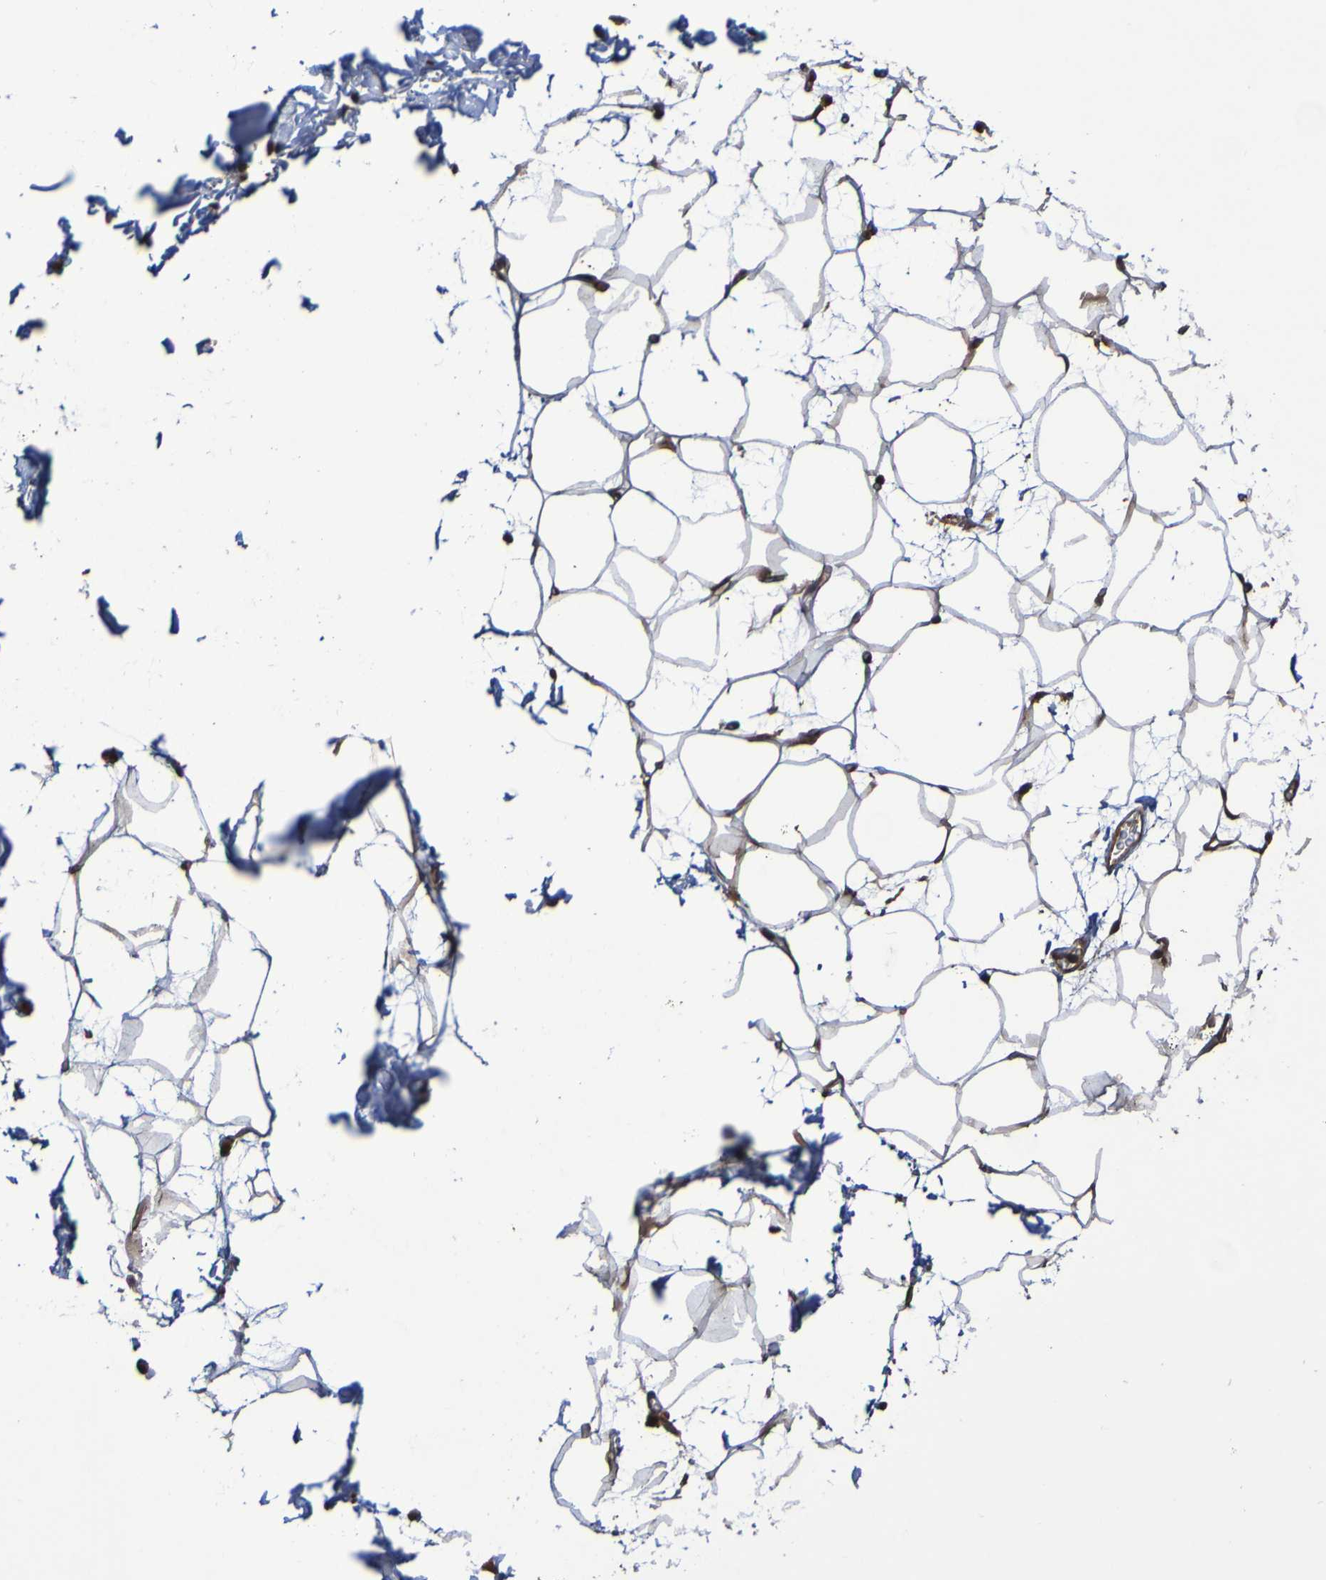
{"staining": {"intensity": "moderate", "quantity": ">75%", "location": "cytoplasmic/membranous"}, "tissue": "adipose tissue", "cell_type": "Adipocytes", "image_type": "normal", "snomed": [{"axis": "morphology", "description": "Normal tissue, NOS"}, {"axis": "topography", "description": "Soft tissue"}], "caption": "Adipocytes reveal medium levels of moderate cytoplasmic/membranous positivity in about >75% of cells in normal adipose tissue. (DAB (3,3'-diaminobenzidine) = brown stain, brightfield microscopy at high magnification).", "gene": "SERPINB6", "patient": {"sex": "male", "age": 72}}